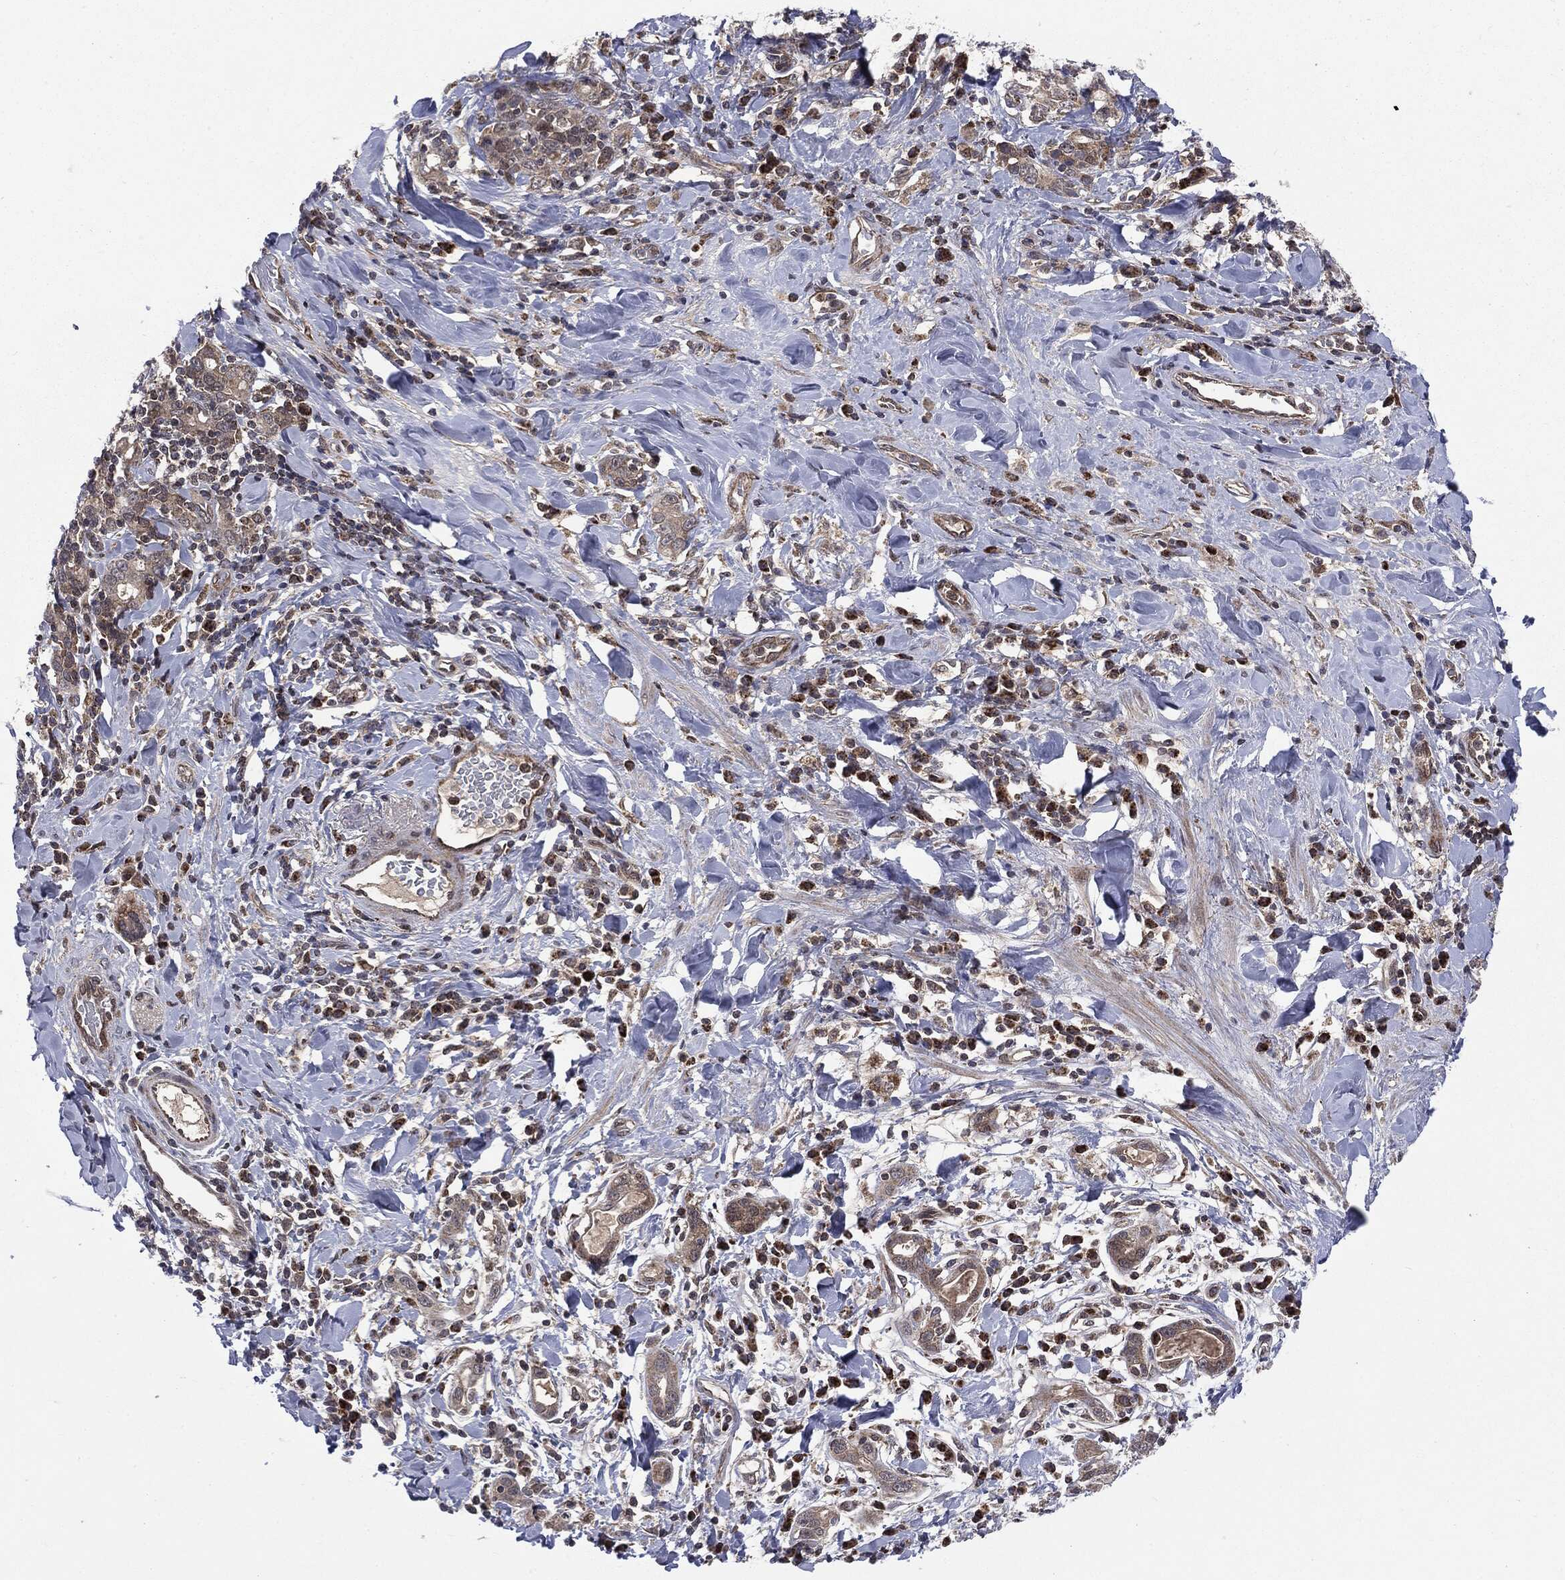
{"staining": {"intensity": "weak", "quantity": "25%-75%", "location": "cytoplasmic/membranous"}, "tissue": "stomach cancer", "cell_type": "Tumor cells", "image_type": "cancer", "snomed": [{"axis": "morphology", "description": "Adenocarcinoma, NOS"}, {"axis": "topography", "description": "Stomach"}], "caption": "Weak cytoplasmic/membranous expression for a protein is present in approximately 25%-75% of tumor cells of stomach cancer (adenocarcinoma) using IHC.", "gene": "PTPA", "patient": {"sex": "male", "age": 79}}